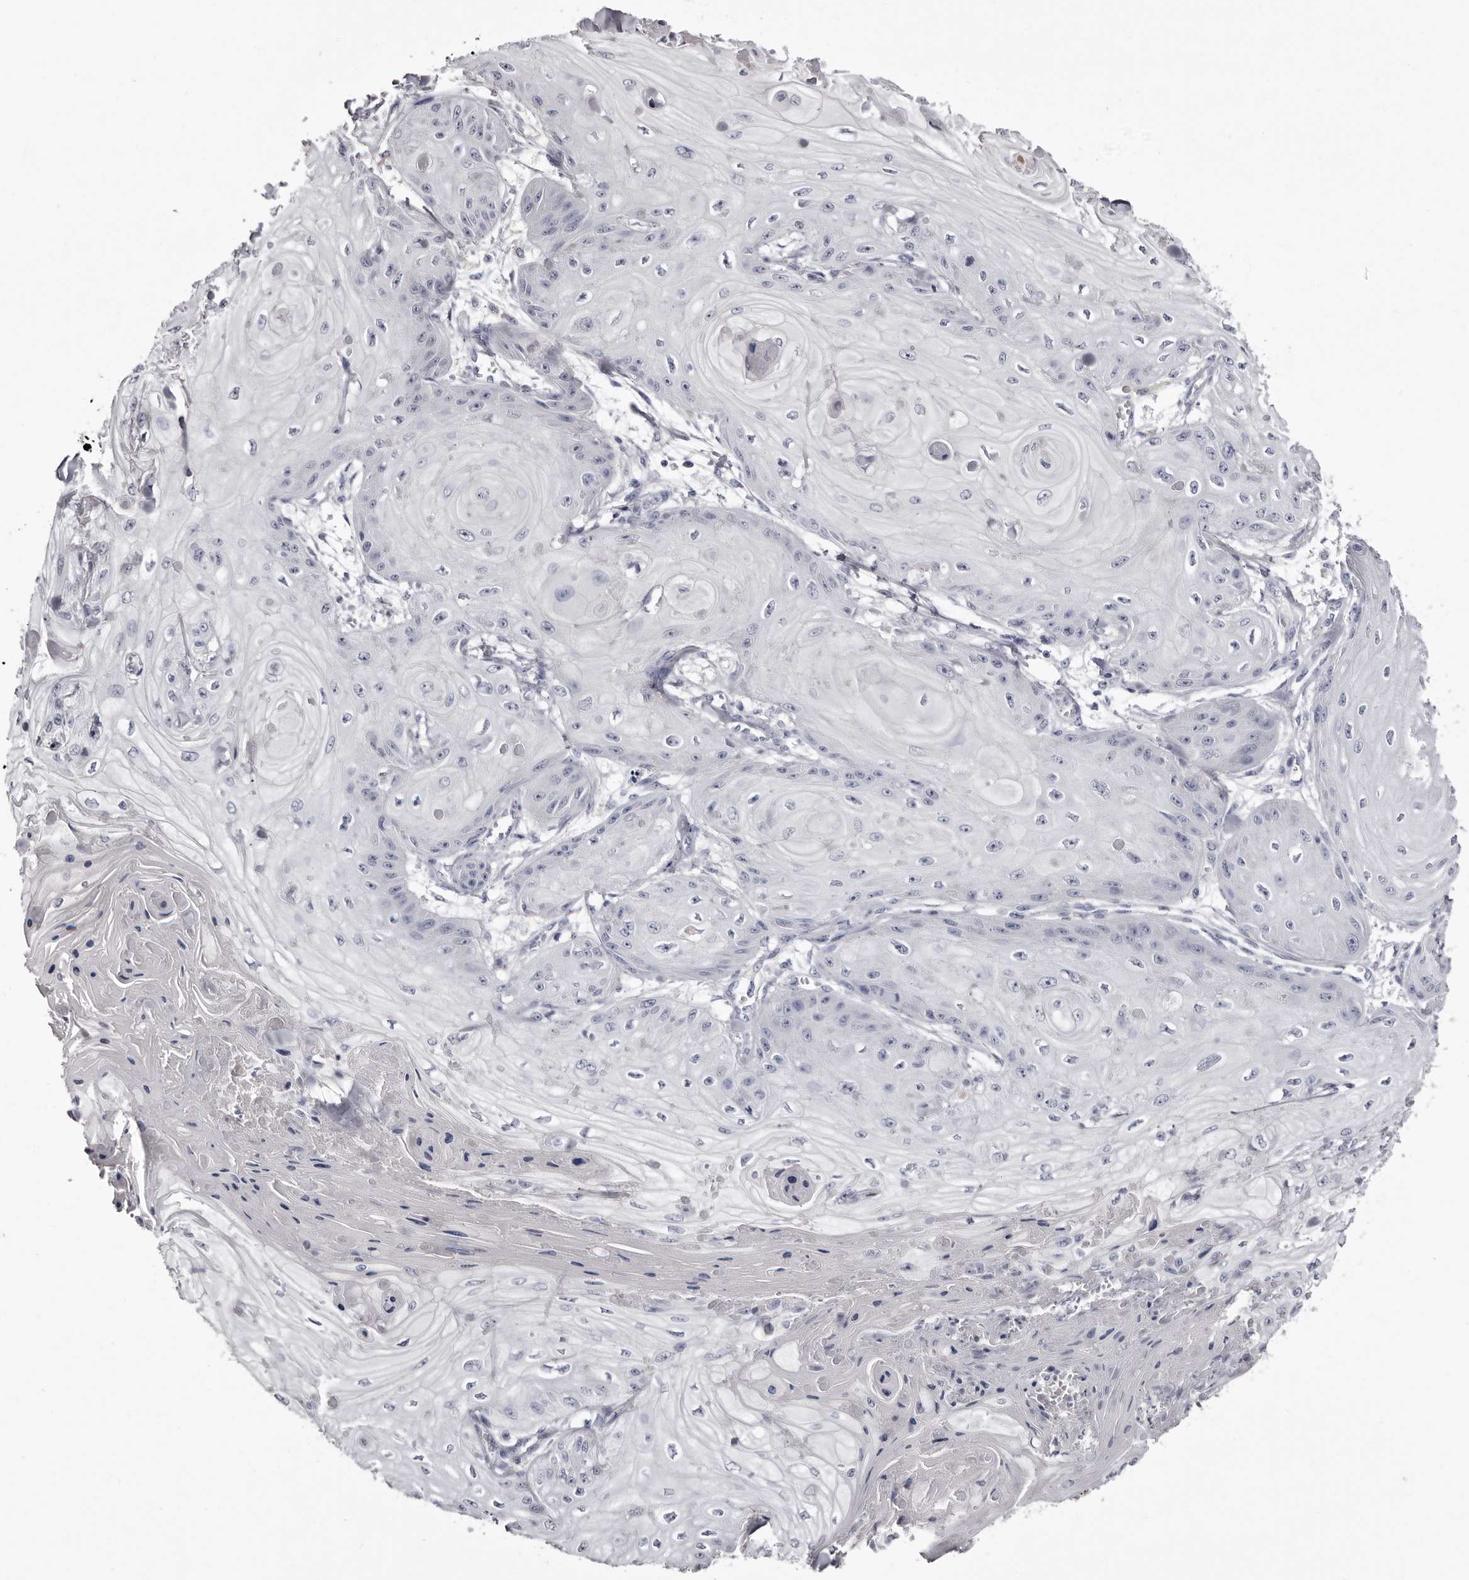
{"staining": {"intensity": "negative", "quantity": "none", "location": "none"}, "tissue": "skin cancer", "cell_type": "Tumor cells", "image_type": "cancer", "snomed": [{"axis": "morphology", "description": "Squamous cell carcinoma, NOS"}, {"axis": "topography", "description": "Skin"}], "caption": "Human skin cancer (squamous cell carcinoma) stained for a protein using IHC demonstrates no staining in tumor cells.", "gene": "CA6", "patient": {"sex": "male", "age": 74}}